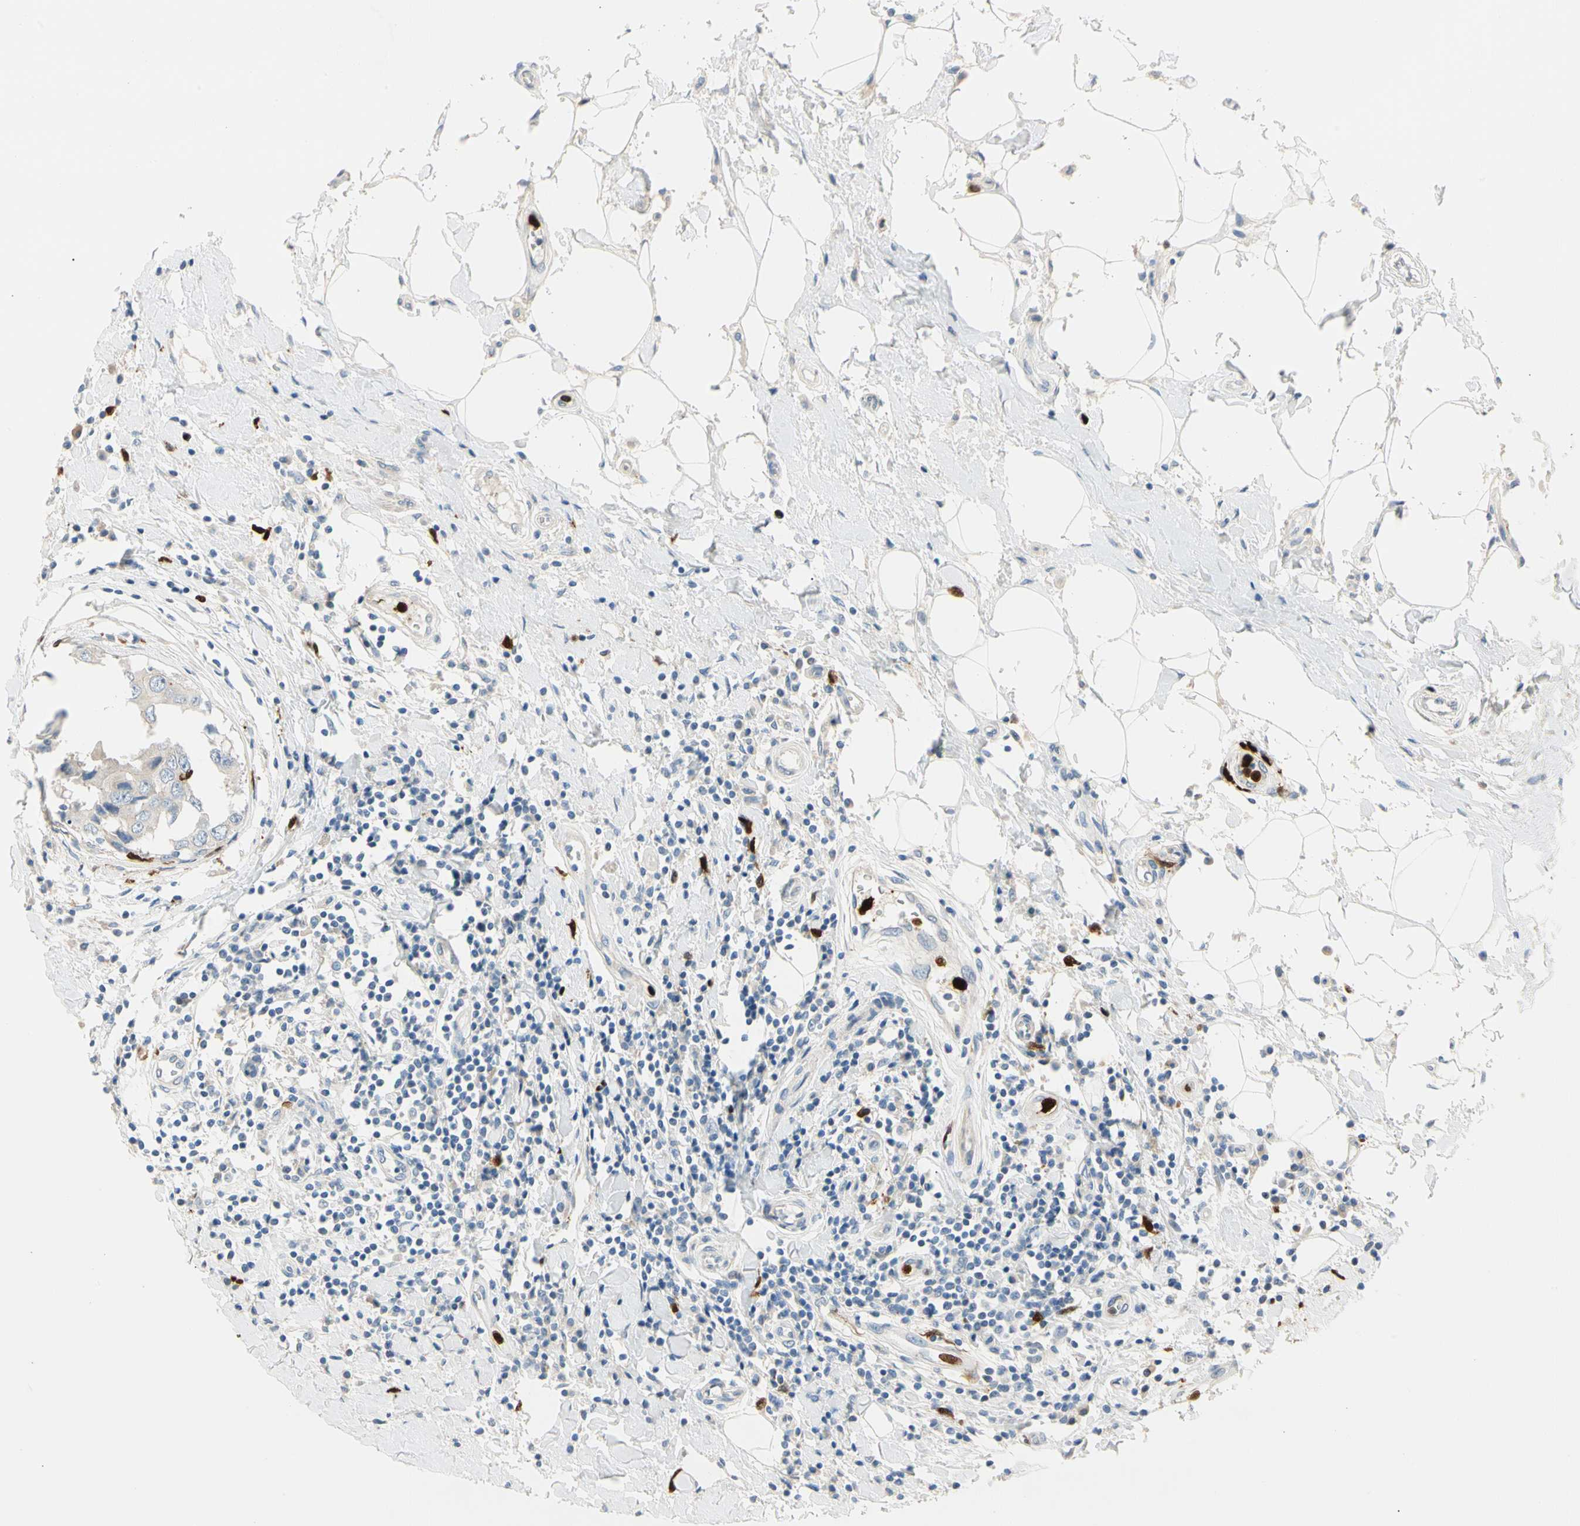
{"staining": {"intensity": "negative", "quantity": "none", "location": "none"}, "tissue": "breast cancer", "cell_type": "Tumor cells", "image_type": "cancer", "snomed": [{"axis": "morphology", "description": "Duct carcinoma"}, {"axis": "topography", "description": "Breast"}], "caption": "An image of human breast infiltrating ductal carcinoma is negative for staining in tumor cells.", "gene": "TRAF5", "patient": {"sex": "female", "age": 27}}